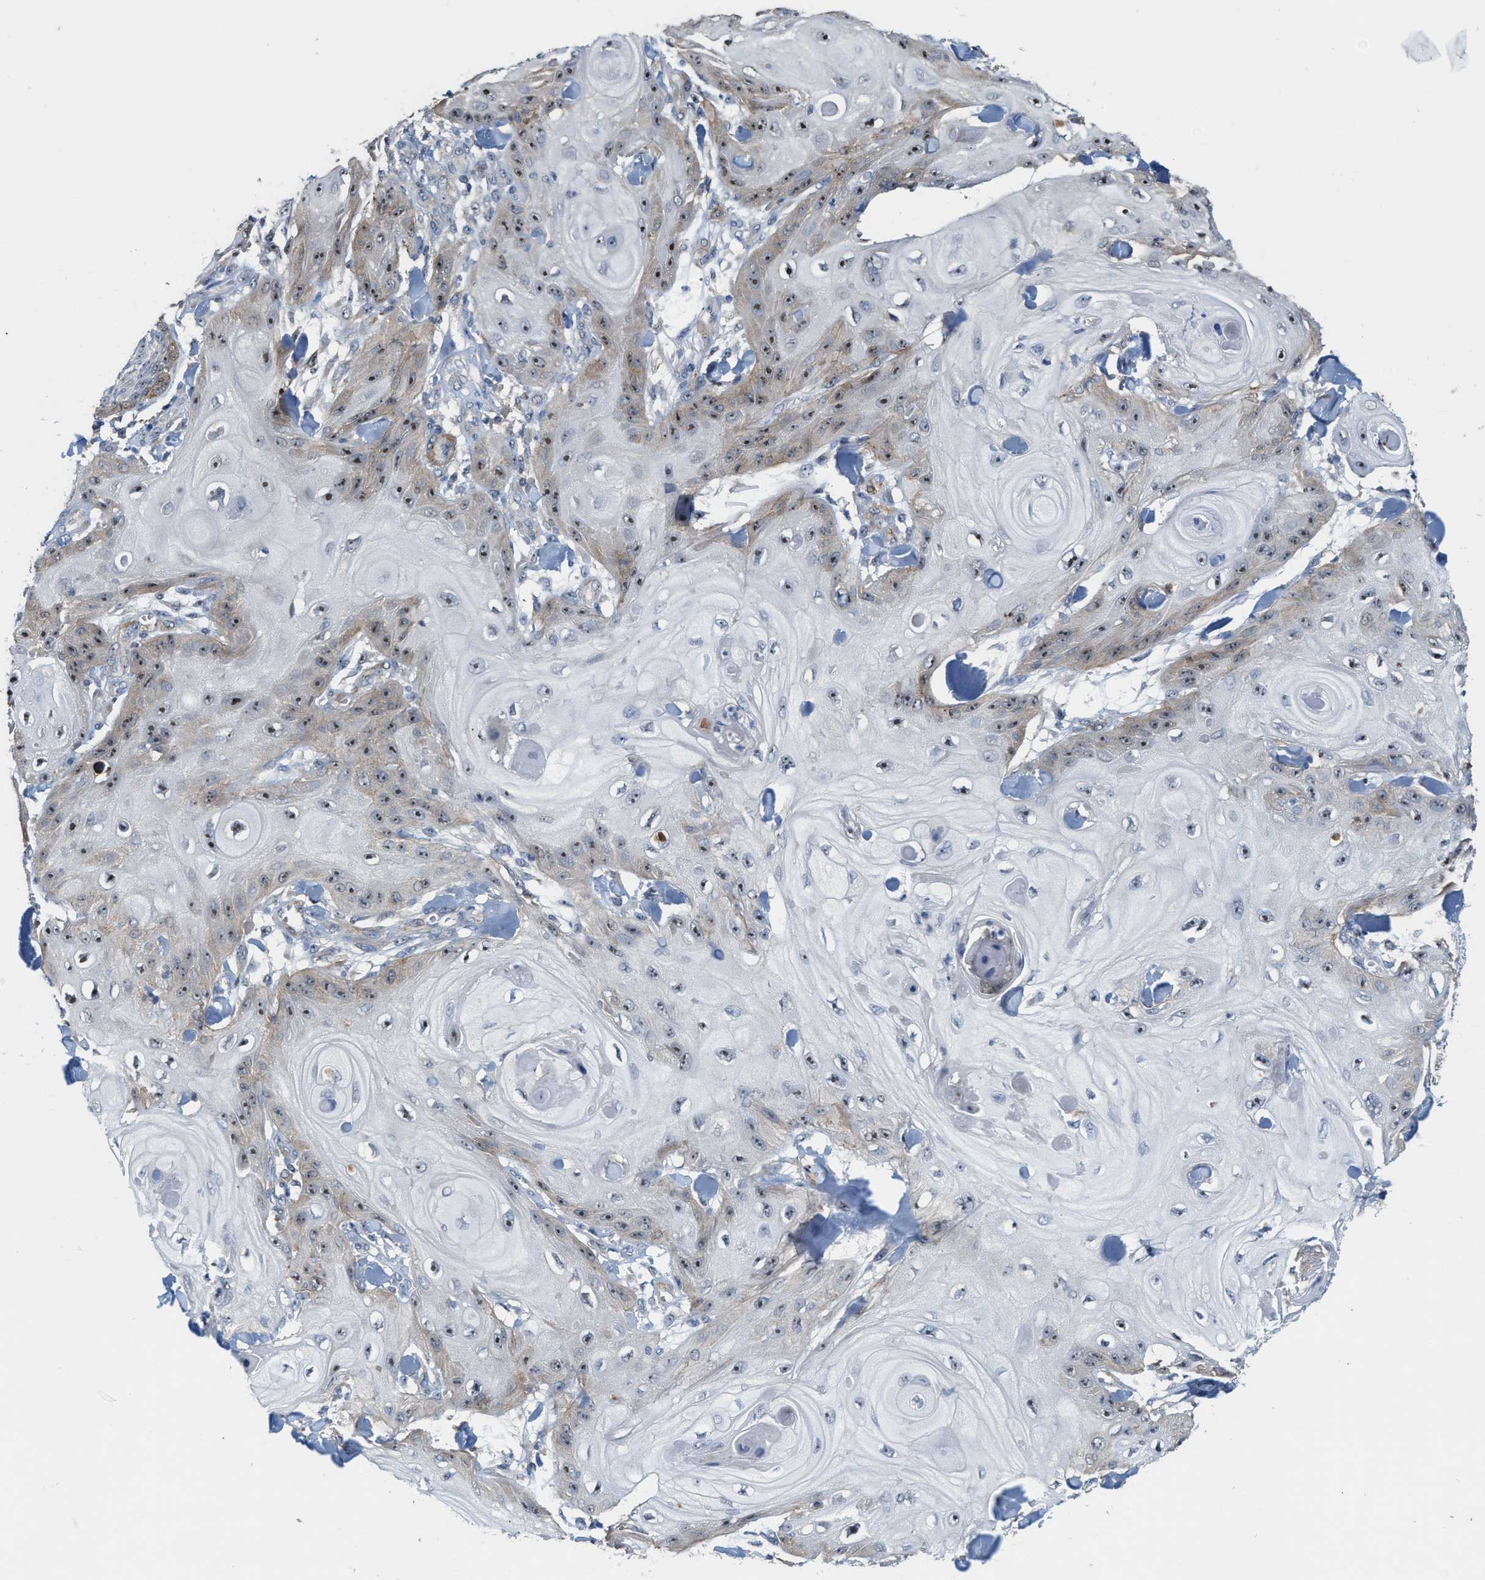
{"staining": {"intensity": "moderate", "quantity": "25%-75%", "location": "nuclear"}, "tissue": "skin cancer", "cell_type": "Tumor cells", "image_type": "cancer", "snomed": [{"axis": "morphology", "description": "Squamous cell carcinoma, NOS"}, {"axis": "topography", "description": "Skin"}], "caption": "Human squamous cell carcinoma (skin) stained with a brown dye shows moderate nuclear positive staining in about 25%-75% of tumor cells.", "gene": "ZNF783", "patient": {"sex": "male", "age": 74}}